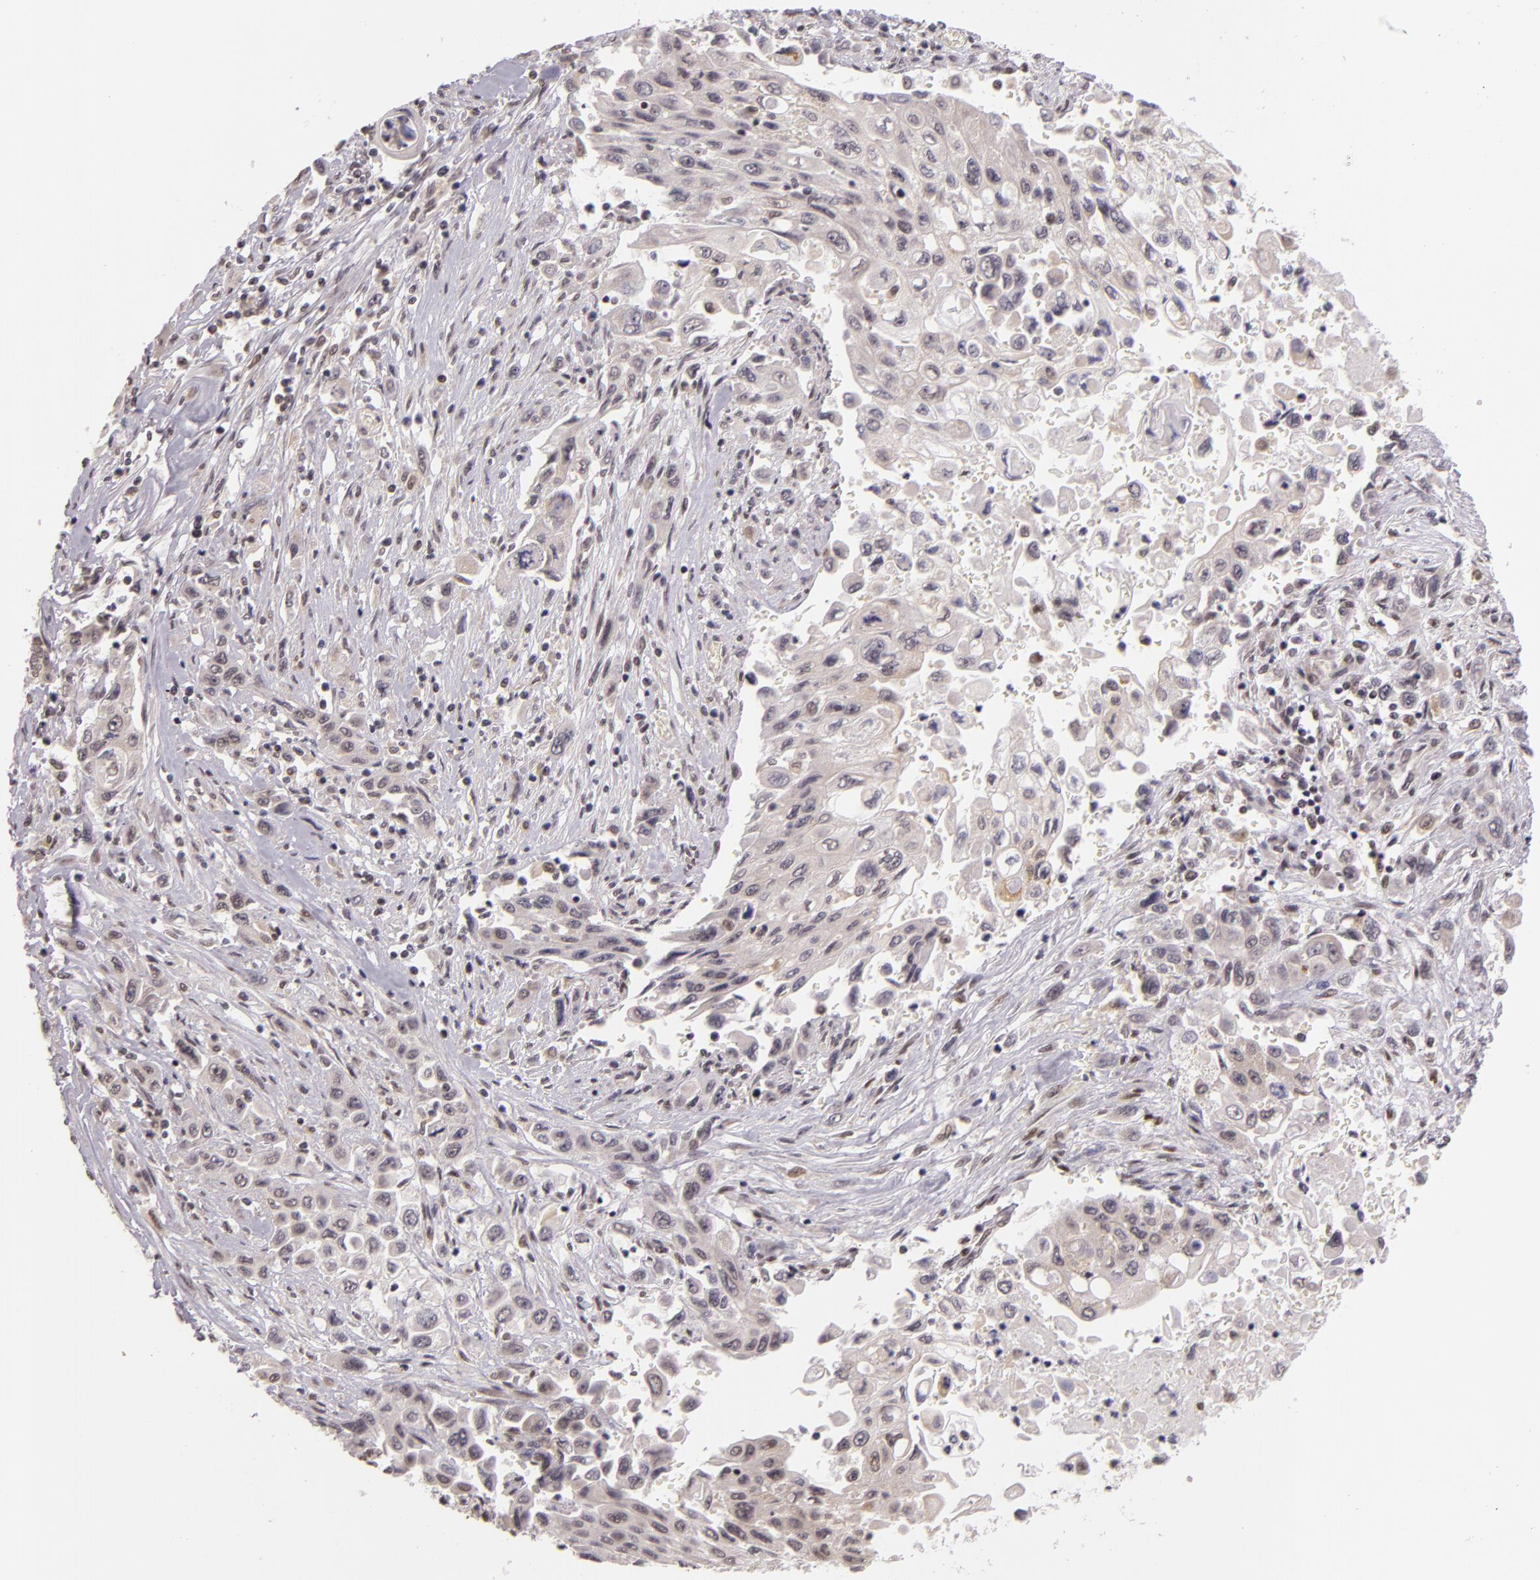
{"staining": {"intensity": "weak", "quantity": "25%-75%", "location": "nuclear"}, "tissue": "pancreatic cancer", "cell_type": "Tumor cells", "image_type": "cancer", "snomed": [{"axis": "morphology", "description": "Adenocarcinoma, NOS"}, {"axis": "topography", "description": "Pancreas"}], "caption": "Brown immunohistochemical staining in pancreatic cancer (adenocarcinoma) shows weak nuclear expression in about 25%-75% of tumor cells.", "gene": "ALX1", "patient": {"sex": "male", "age": 70}}